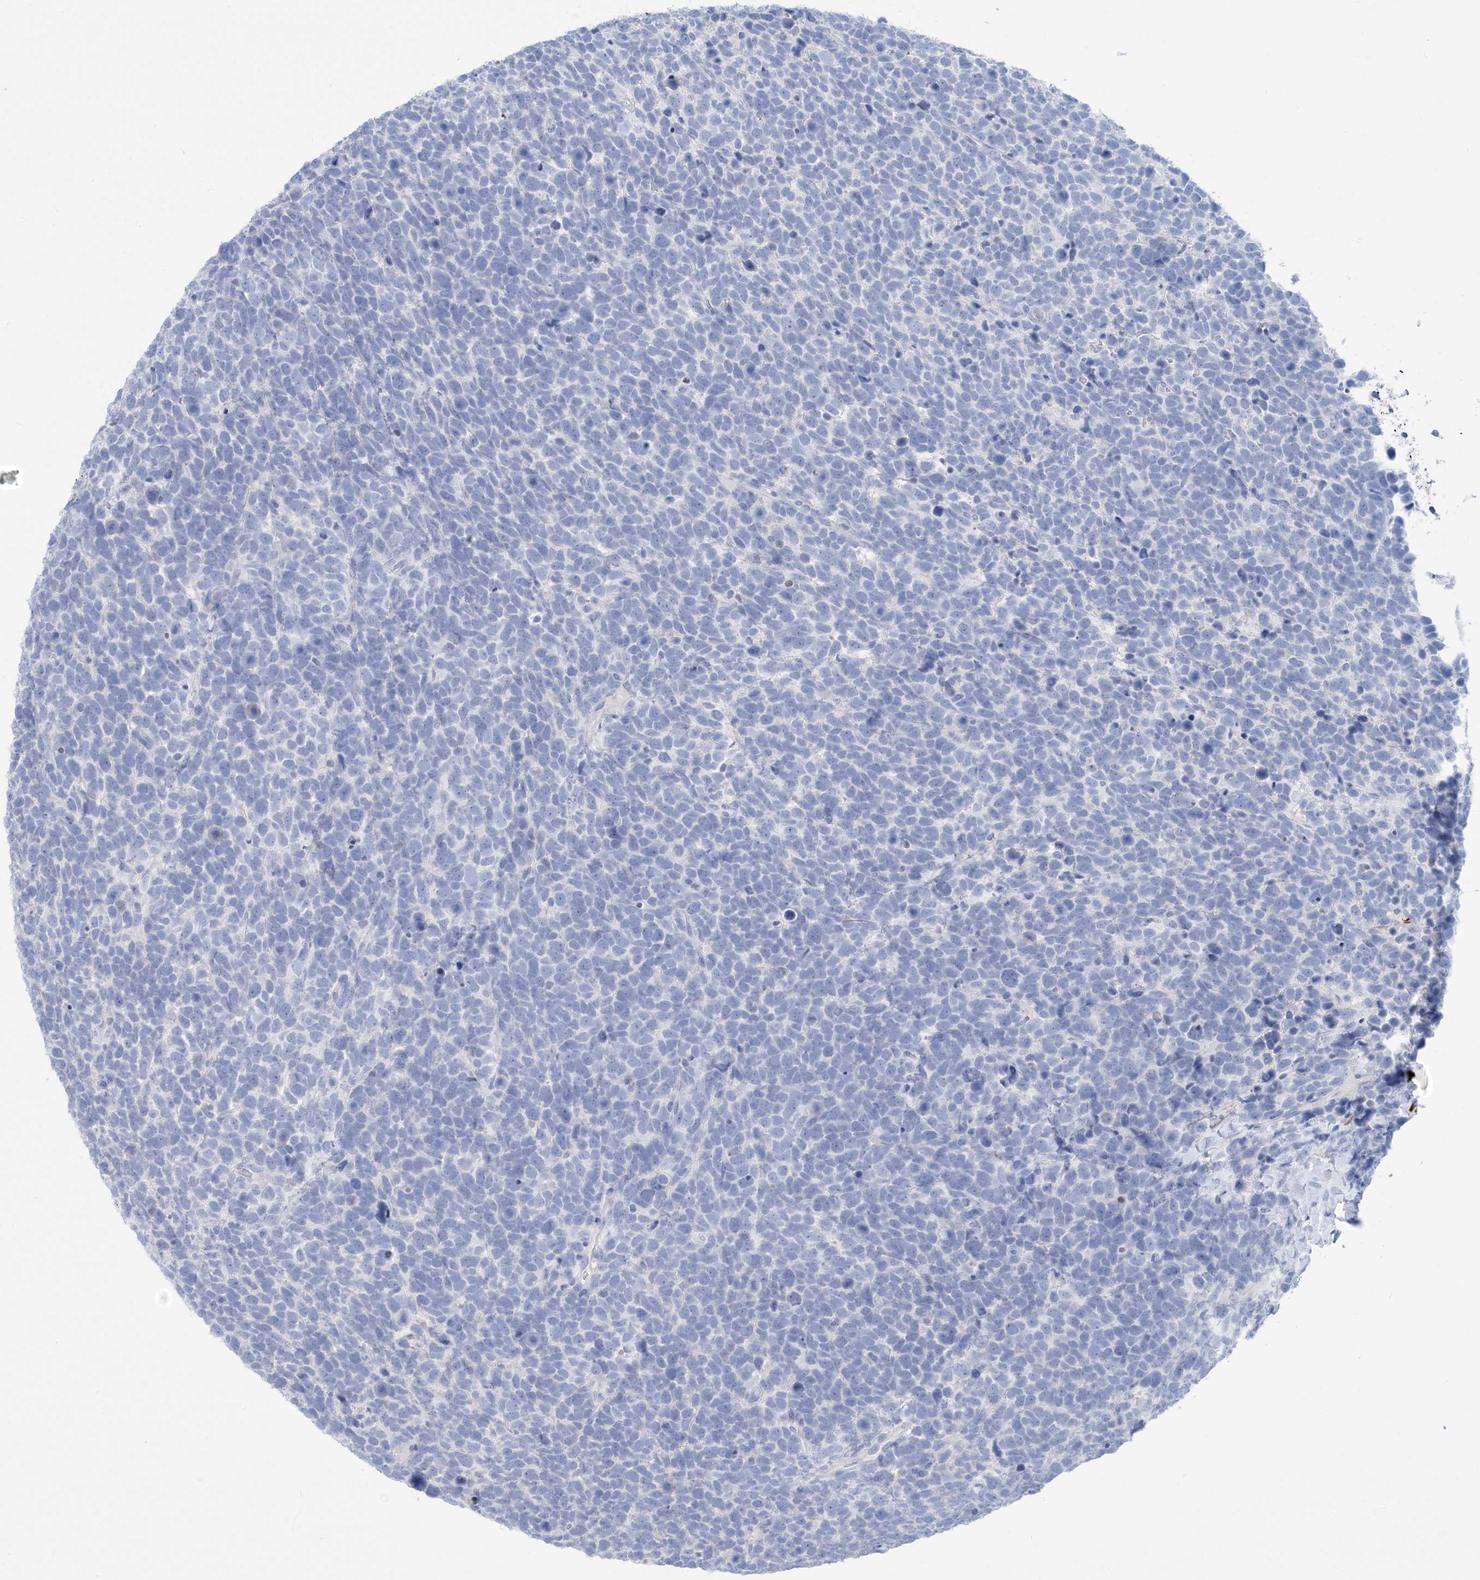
{"staining": {"intensity": "negative", "quantity": "none", "location": "none"}, "tissue": "urothelial cancer", "cell_type": "Tumor cells", "image_type": "cancer", "snomed": [{"axis": "morphology", "description": "Urothelial carcinoma, High grade"}, {"axis": "topography", "description": "Urinary bladder"}], "caption": "This is an immunohistochemistry photomicrograph of human urothelial carcinoma (high-grade). There is no positivity in tumor cells.", "gene": "SH3YL1", "patient": {"sex": "female", "age": 82}}